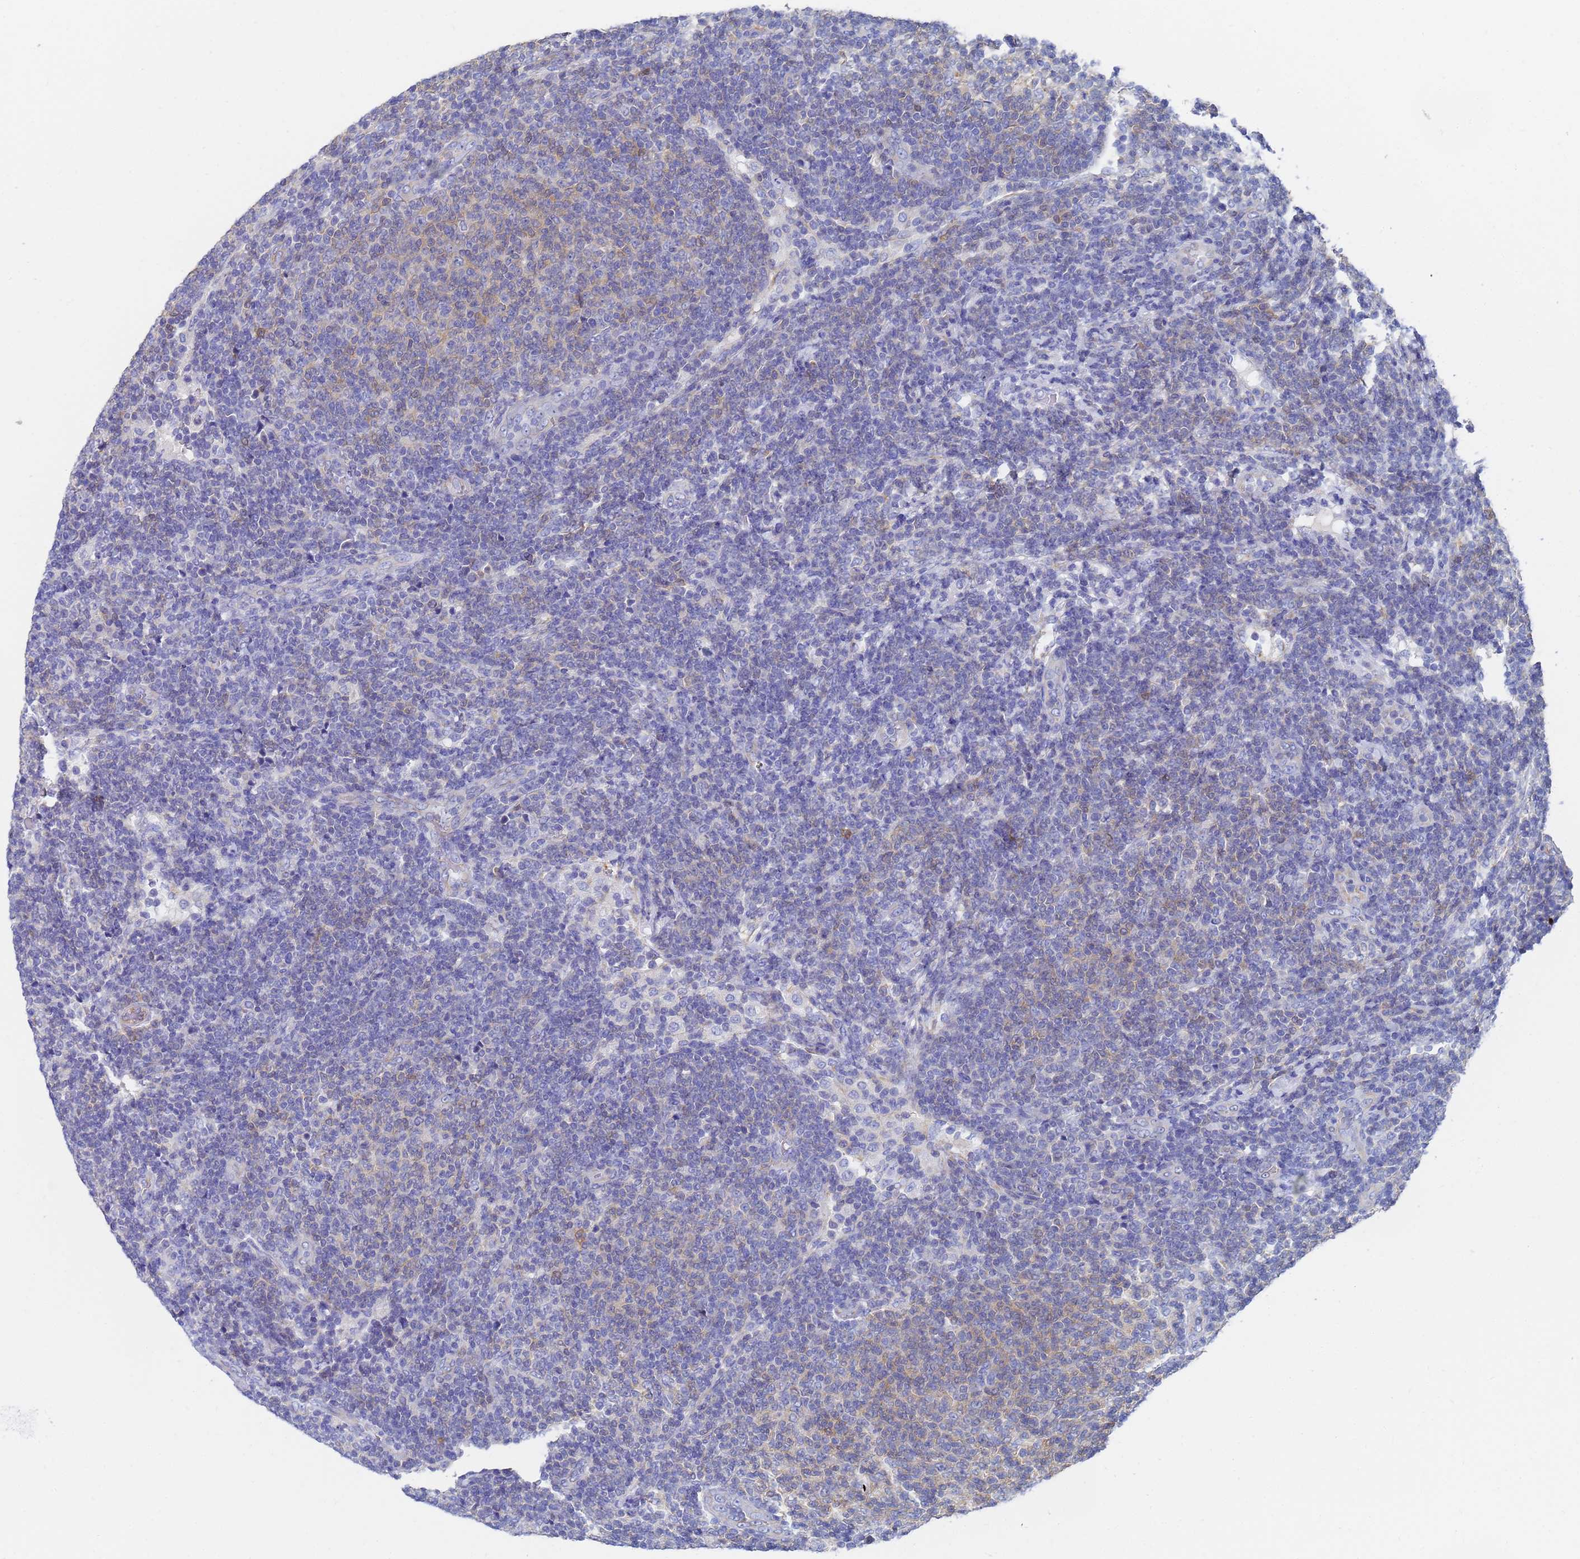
{"staining": {"intensity": "moderate", "quantity": "<25%", "location": "cytoplasmic/membranous"}, "tissue": "lymphoma", "cell_type": "Tumor cells", "image_type": "cancer", "snomed": [{"axis": "morphology", "description": "Malignant lymphoma, non-Hodgkin's type, Low grade"}, {"axis": "topography", "description": "Lymph node"}], "caption": "Approximately <25% of tumor cells in human malignant lymphoma, non-Hodgkin's type (low-grade) demonstrate moderate cytoplasmic/membranous protein expression as visualized by brown immunohistochemical staining.", "gene": "GCHFR", "patient": {"sex": "male", "age": 66}}